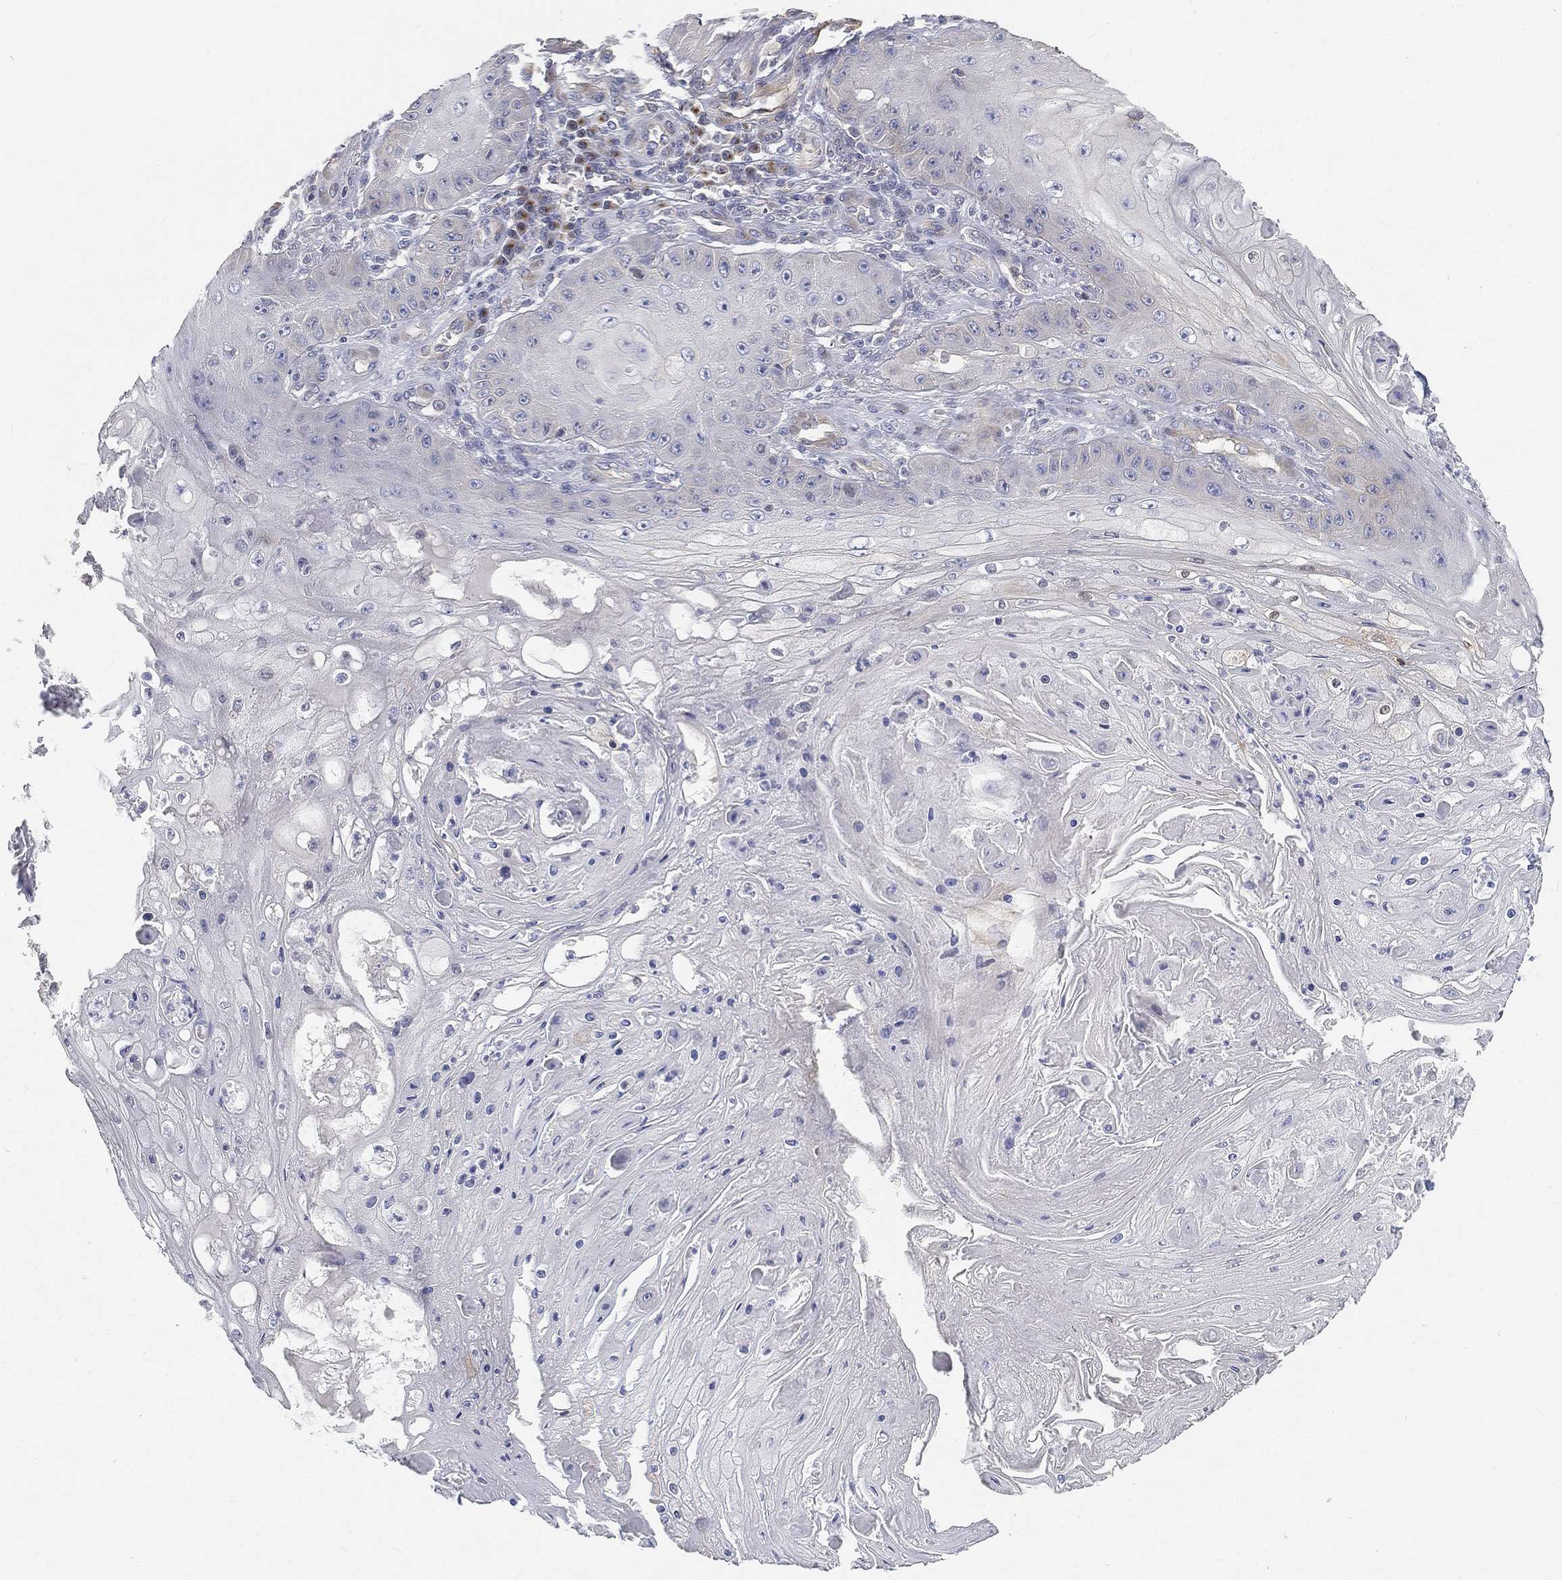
{"staining": {"intensity": "negative", "quantity": "none", "location": "none"}, "tissue": "skin cancer", "cell_type": "Tumor cells", "image_type": "cancer", "snomed": [{"axis": "morphology", "description": "Squamous cell carcinoma, NOS"}, {"axis": "topography", "description": "Skin"}], "caption": "Immunohistochemistry photomicrograph of neoplastic tissue: human squamous cell carcinoma (skin) stained with DAB (3,3'-diaminobenzidine) demonstrates no significant protein staining in tumor cells. (DAB immunohistochemistry with hematoxylin counter stain).", "gene": "TMEM25", "patient": {"sex": "male", "age": 70}}